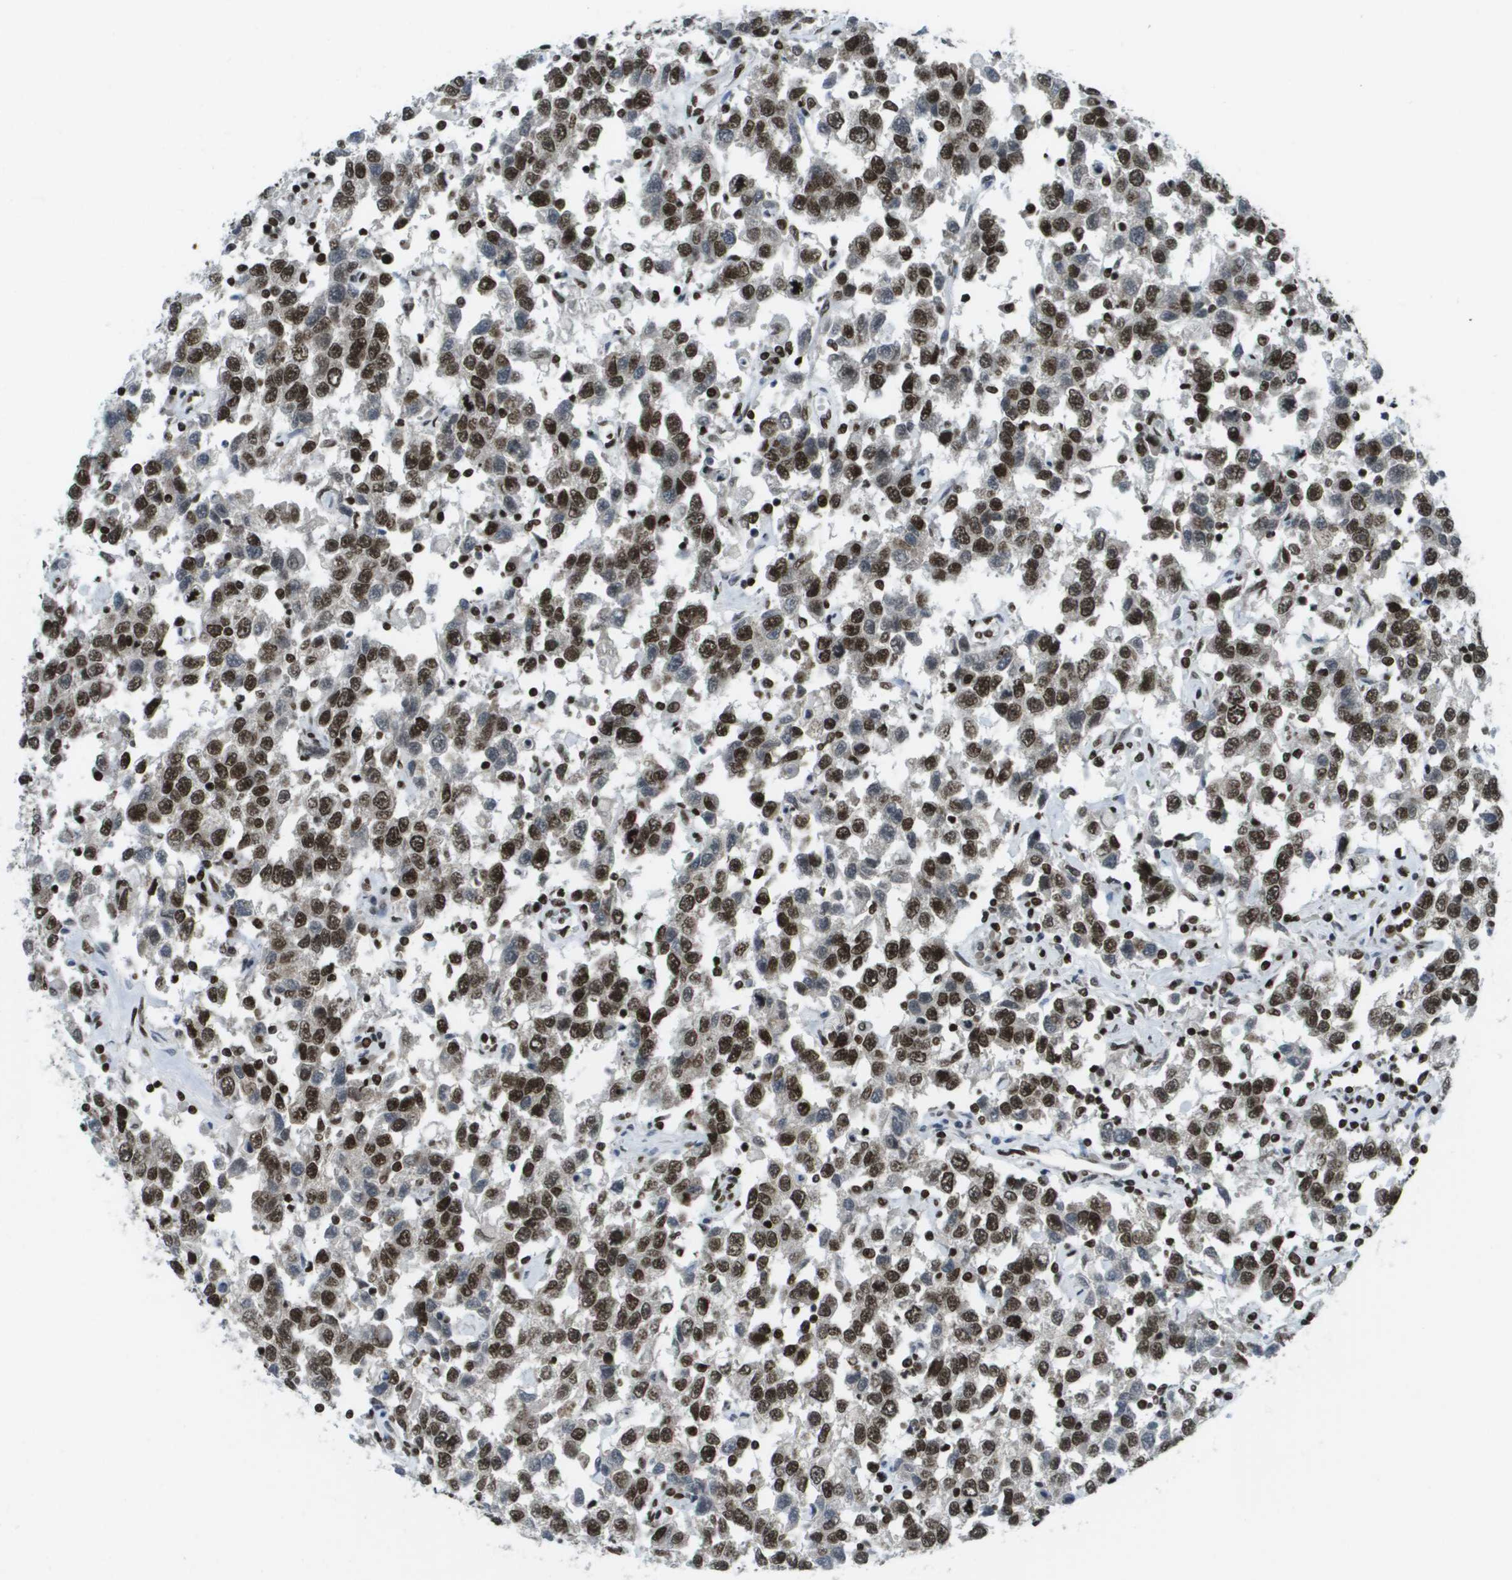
{"staining": {"intensity": "strong", "quantity": ">75%", "location": "nuclear"}, "tissue": "testis cancer", "cell_type": "Tumor cells", "image_type": "cancer", "snomed": [{"axis": "morphology", "description": "Seminoma, NOS"}, {"axis": "topography", "description": "Testis"}], "caption": "Testis seminoma was stained to show a protein in brown. There is high levels of strong nuclear expression in approximately >75% of tumor cells.", "gene": "GLYR1", "patient": {"sex": "male", "age": 41}}